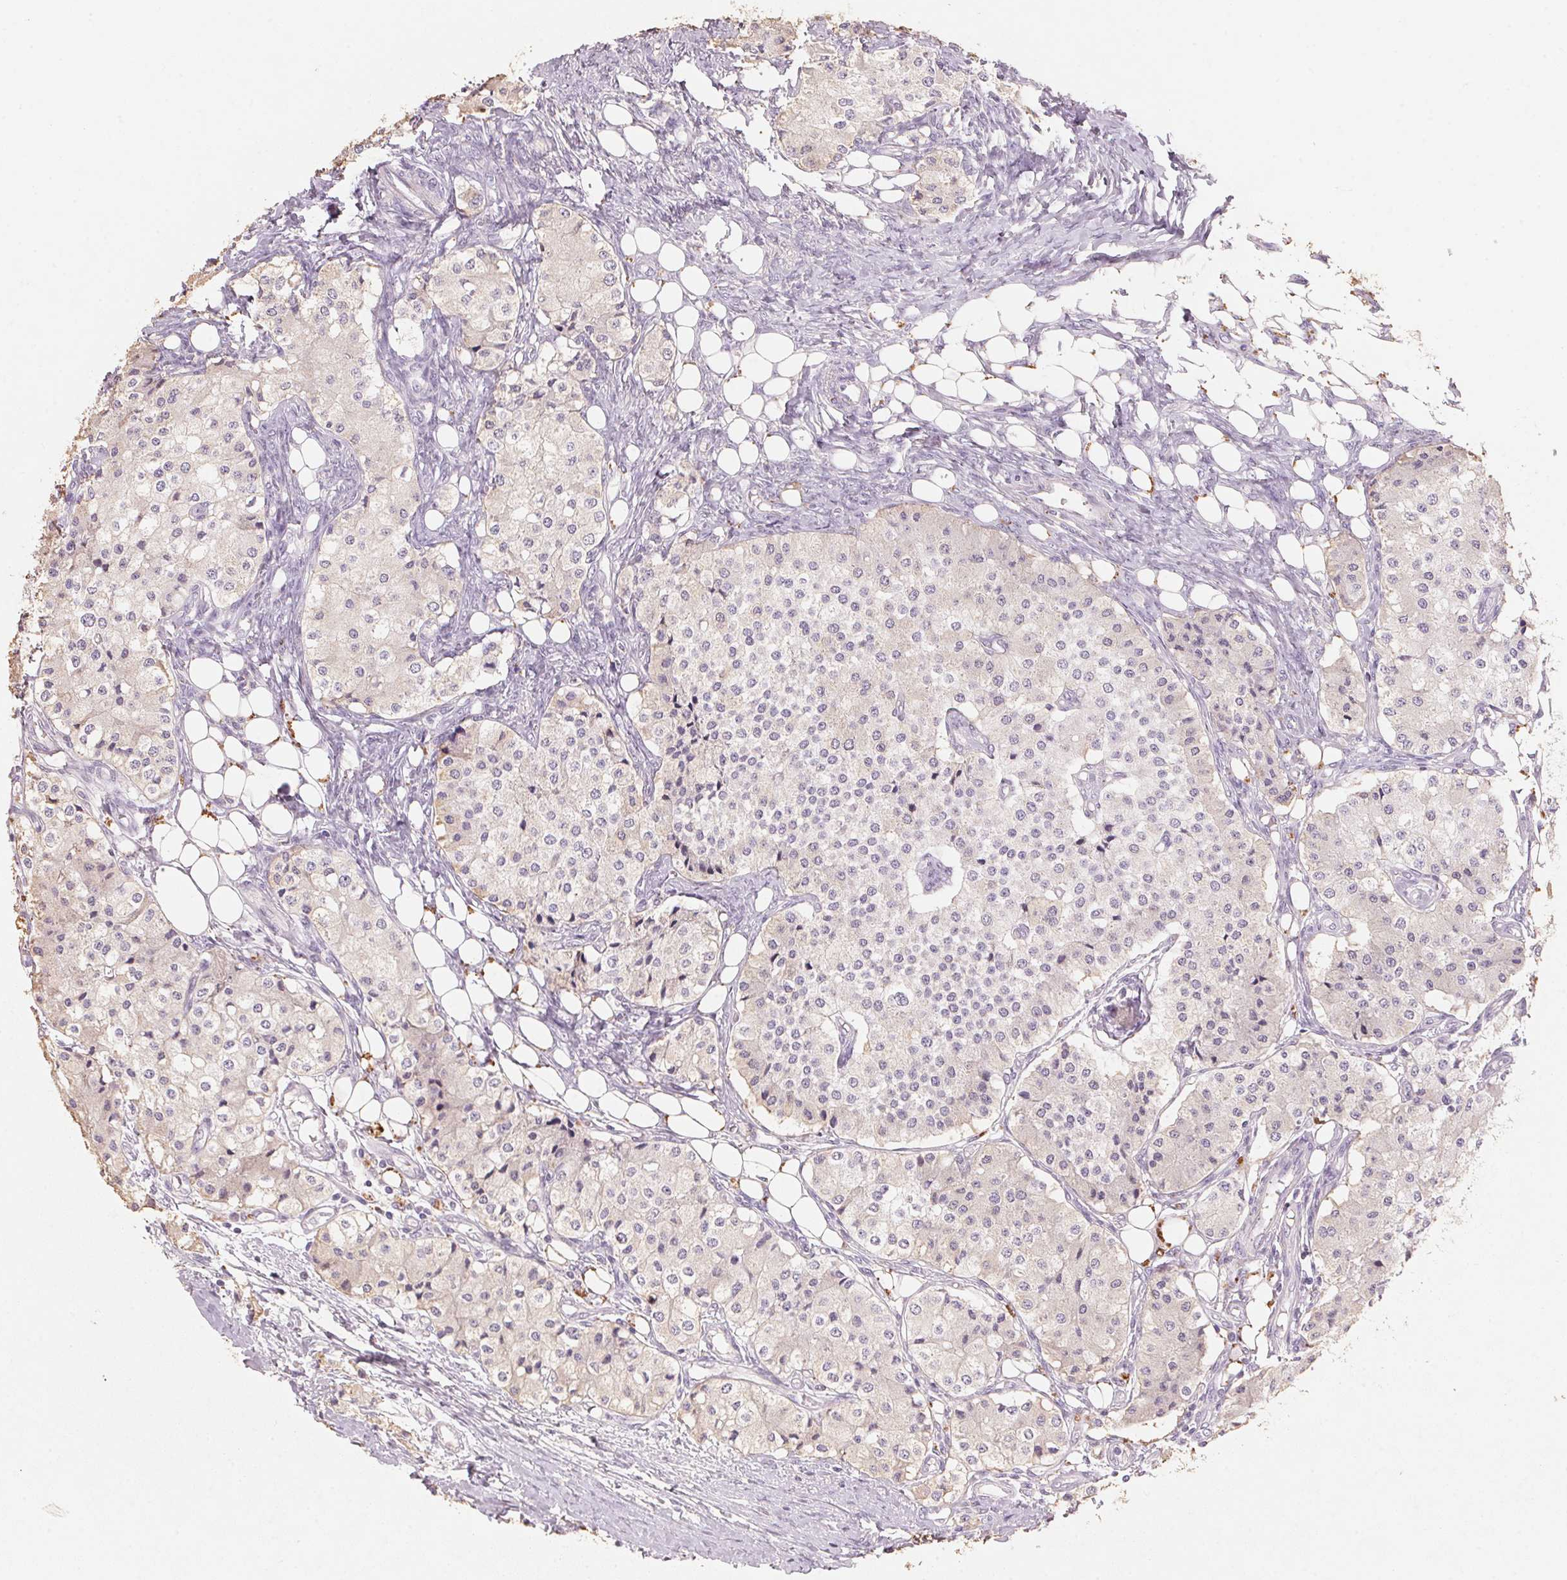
{"staining": {"intensity": "negative", "quantity": "none", "location": "none"}, "tissue": "carcinoid", "cell_type": "Tumor cells", "image_type": "cancer", "snomed": [{"axis": "morphology", "description": "Carcinoid, malignant, NOS"}, {"axis": "topography", "description": "Colon"}], "caption": "This is an immunohistochemistry (IHC) photomicrograph of carcinoid. There is no expression in tumor cells.", "gene": "CXCL5", "patient": {"sex": "female", "age": 52}}